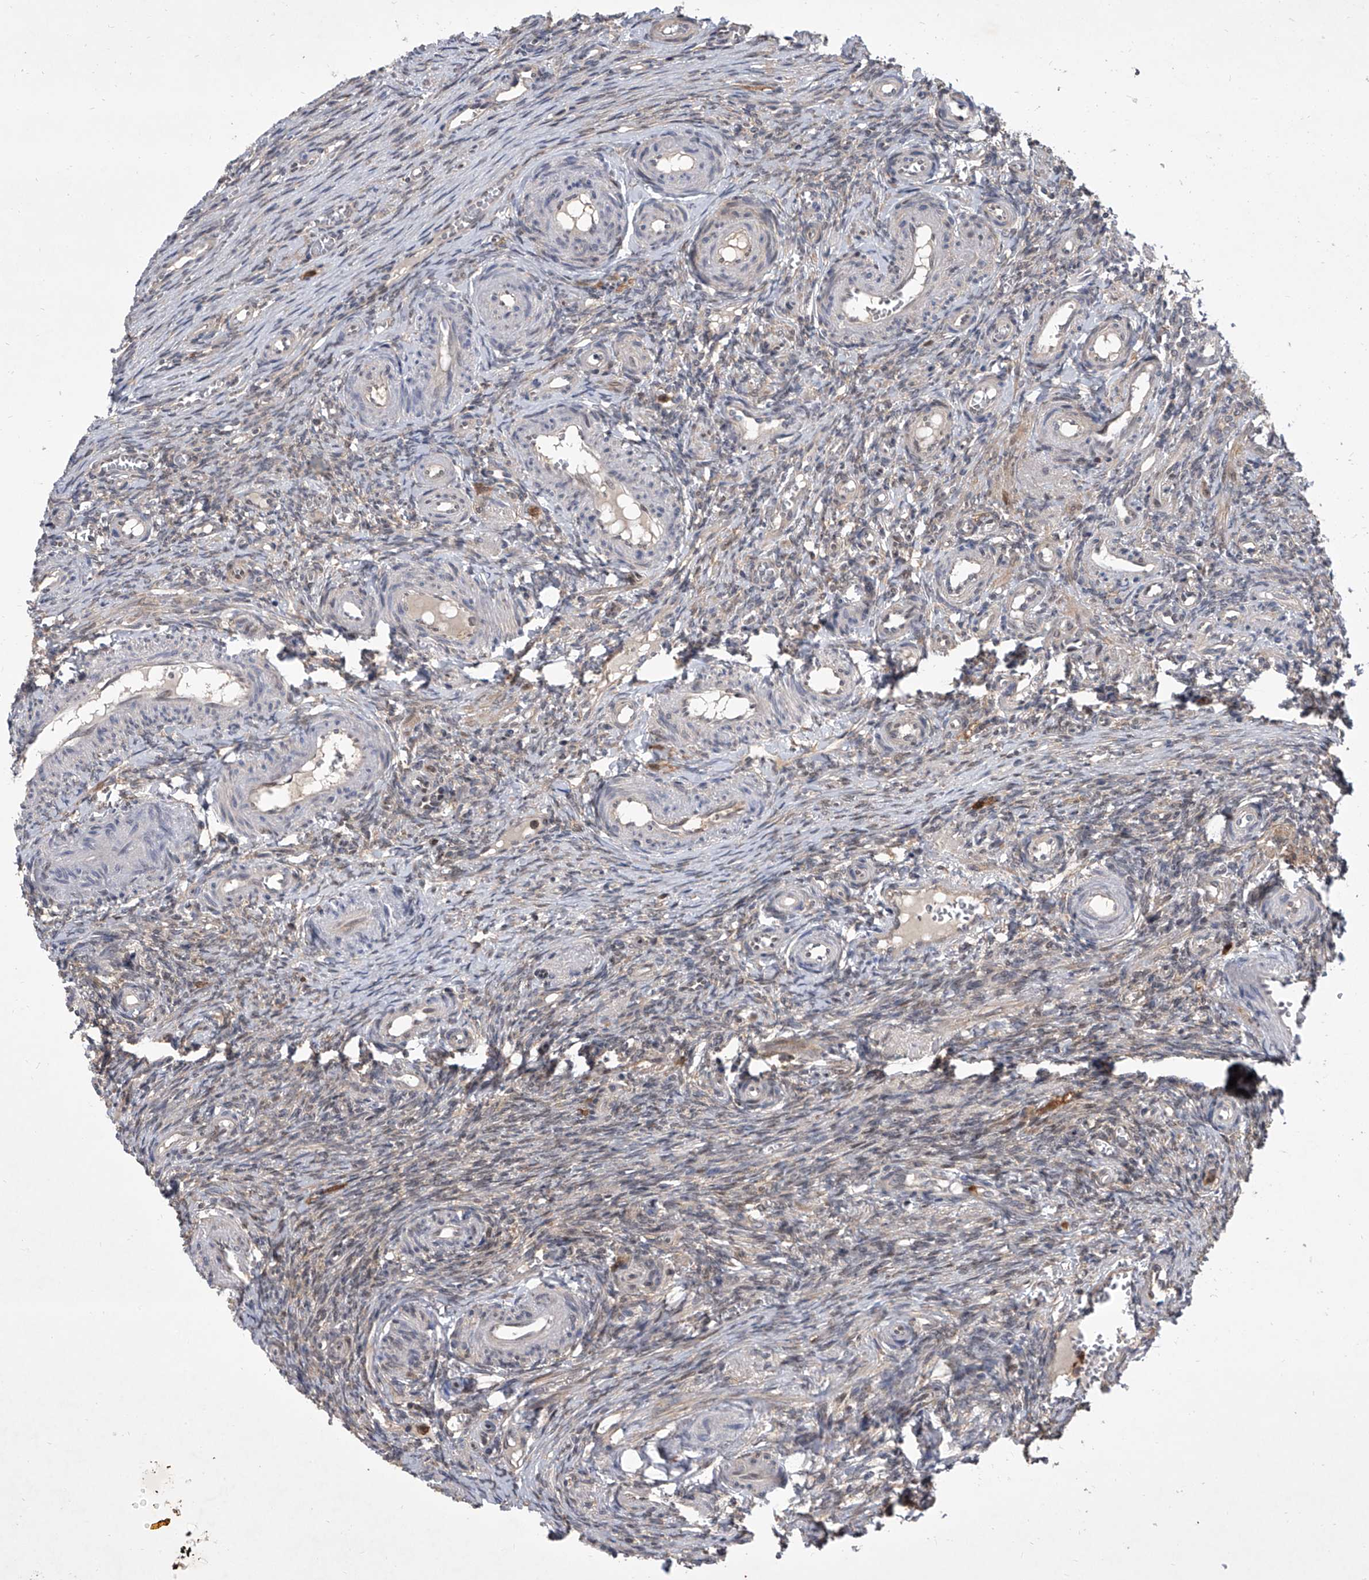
{"staining": {"intensity": "weak", "quantity": "<25%", "location": "nuclear"}, "tissue": "ovary", "cell_type": "Ovarian stroma cells", "image_type": "normal", "snomed": [{"axis": "morphology", "description": "Adenocarcinoma, NOS"}, {"axis": "topography", "description": "Endometrium"}], "caption": "Human ovary stained for a protein using immunohistochemistry reveals no positivity in ovarian stroma cells.", "gene": "BHLHE23", "patient": {"sex": "female", "age": 32}}